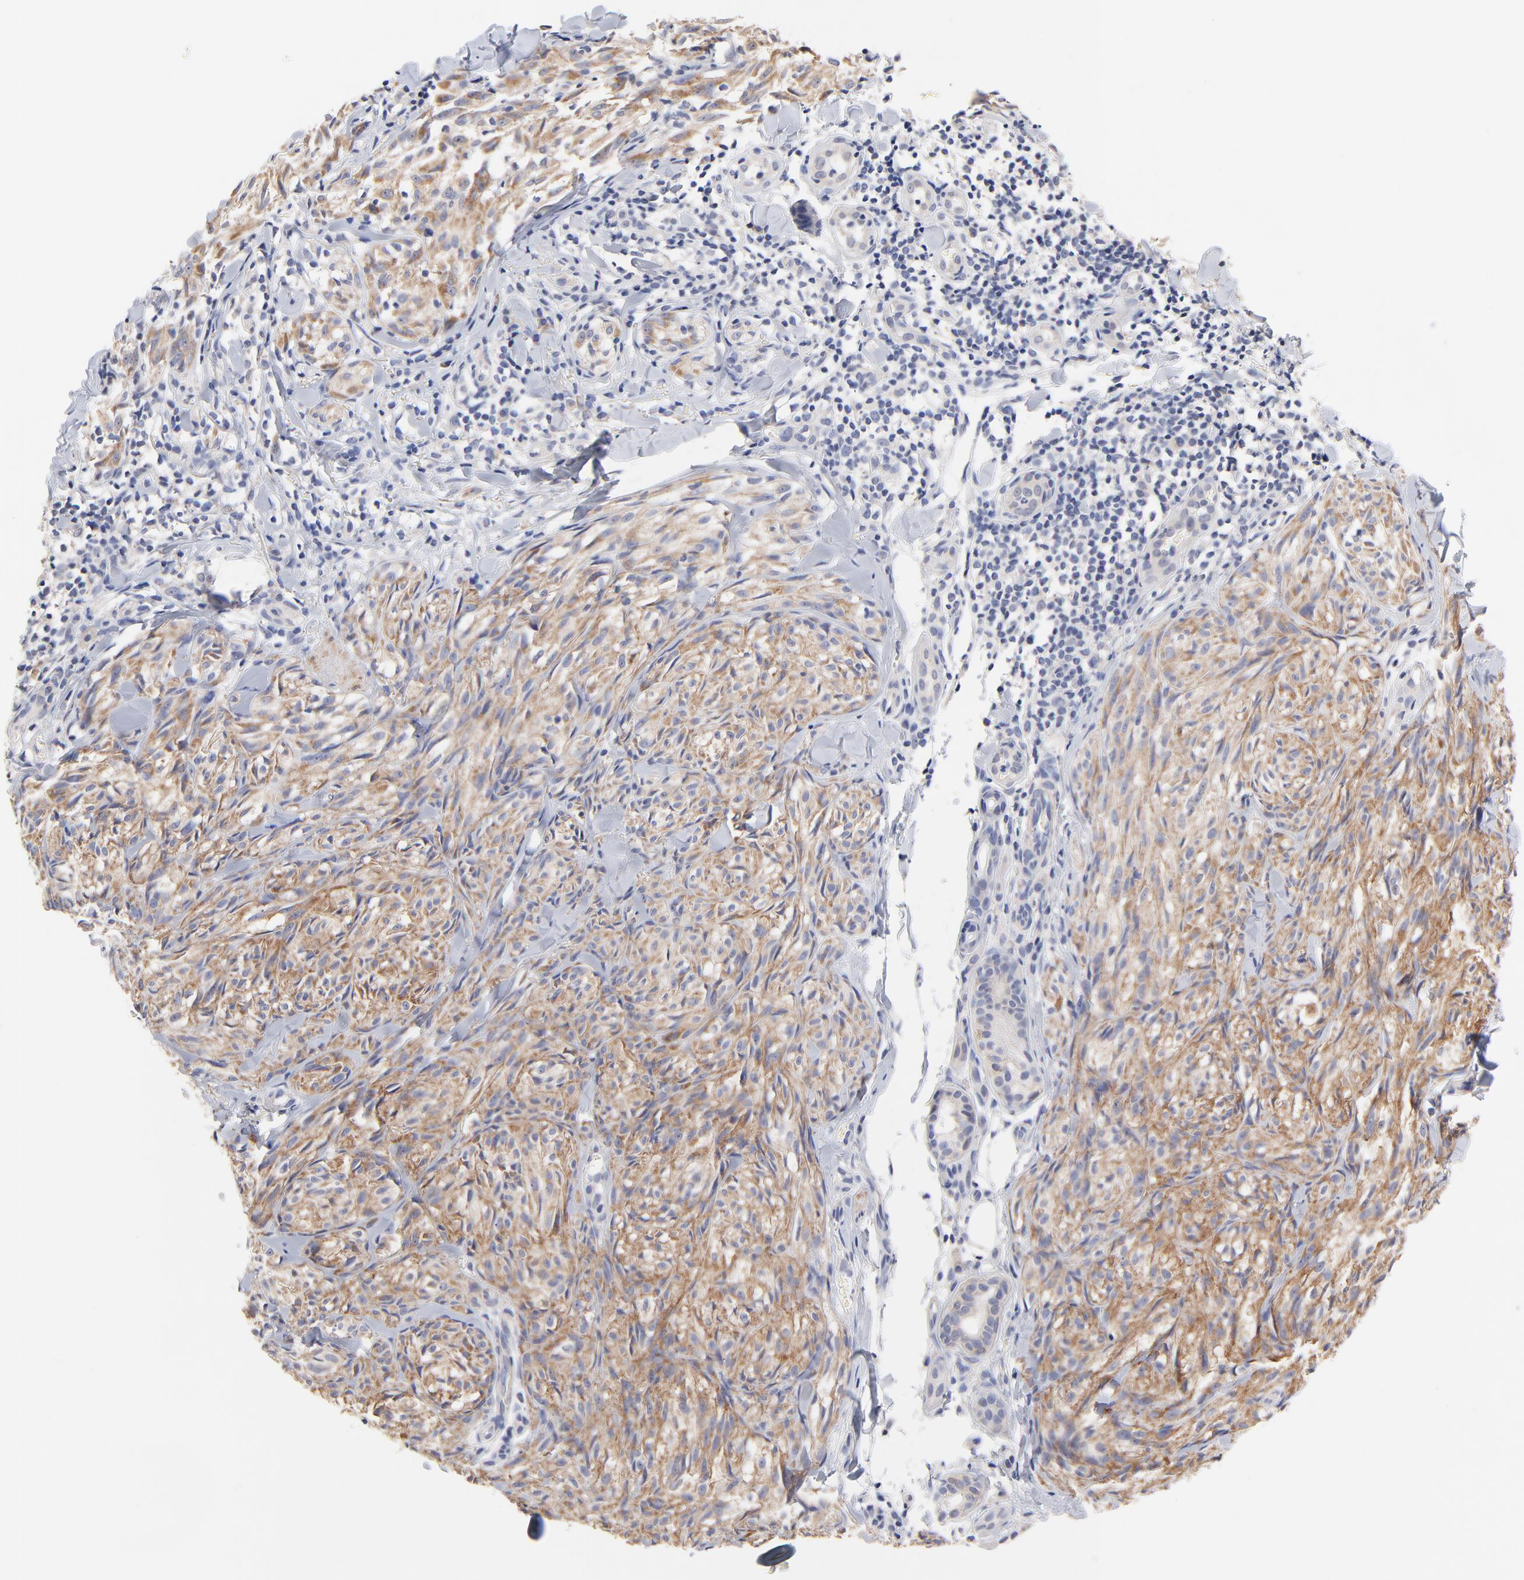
{"staining": {"intensity": "moderate", "quantity": "25%-75%", "location": "cytoplasmic/membranous"}, "tissue": "melanoma", "cell_type": "Tumor cells", "image_type": "cancer", "snomed": [{"axis": "morphology", "description": "Malignant melanoma, Metastatic site"}, {"axis": "topography", "description": "Skin"}], "caption": "Moderate cytoplasmic/membranous expression for a protein is seen in approximately 25%-75% of tumor cells of malignant melanoma (metastatic site) using immunohistochemistry.", "gene": "TWNK", "patient": {"sex": "female", "age": 66}}